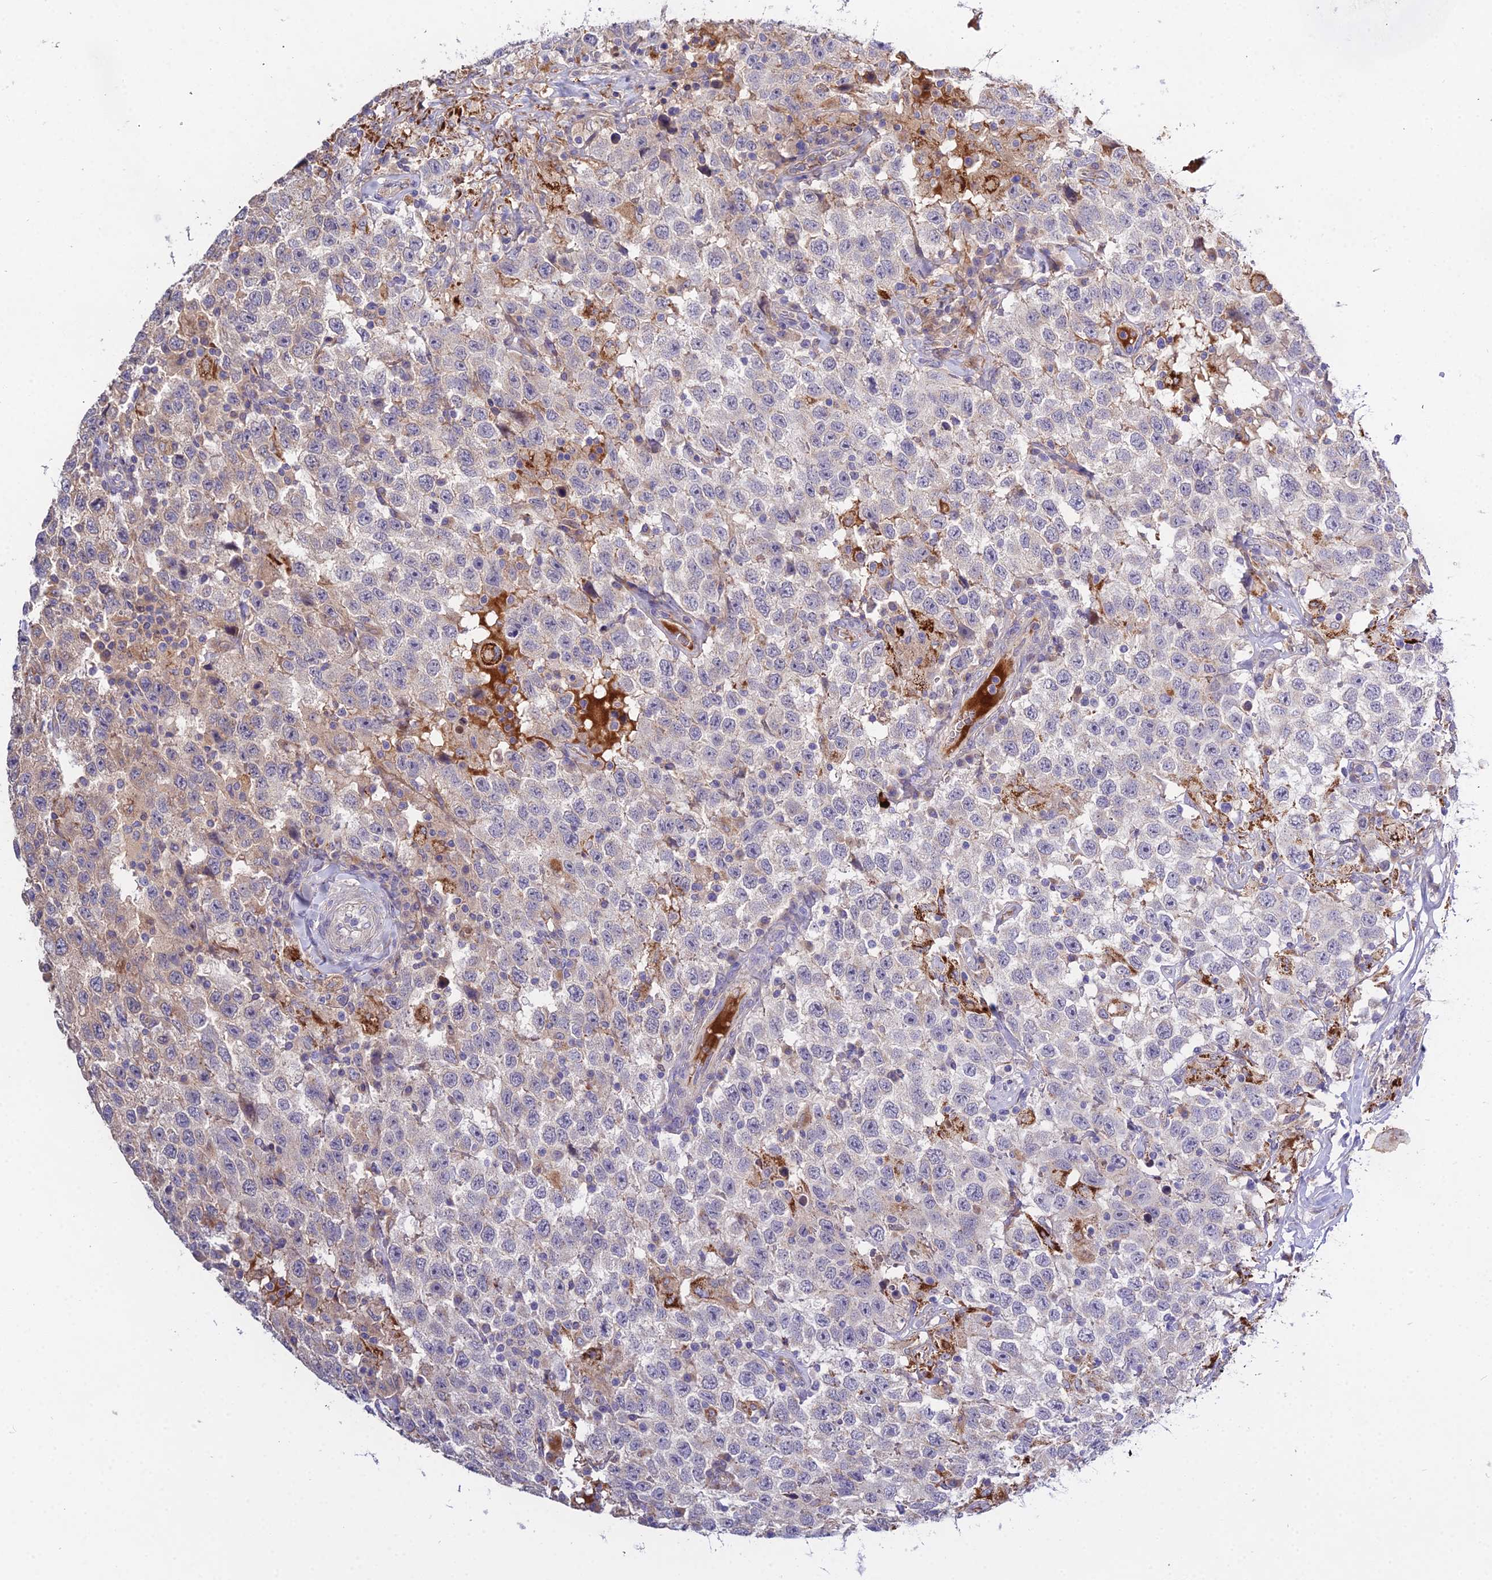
{"staining": {"intensity": "negative", "quantity": "none", "location": "none"}, "tissue": "testis cancer", "cell_type": "Tumor cells", "image_type": "cancer", "snomed": [{"axis": "morphology", "description": "Seminoma, NOS"}, {"axis": "topography", "description": "Testis"}], "caption": "A histopathology image of human testis seminoma is negative for staining in tumor cells.", "gene": "EID2", "patient": {"sex": "male", "age": 41}}